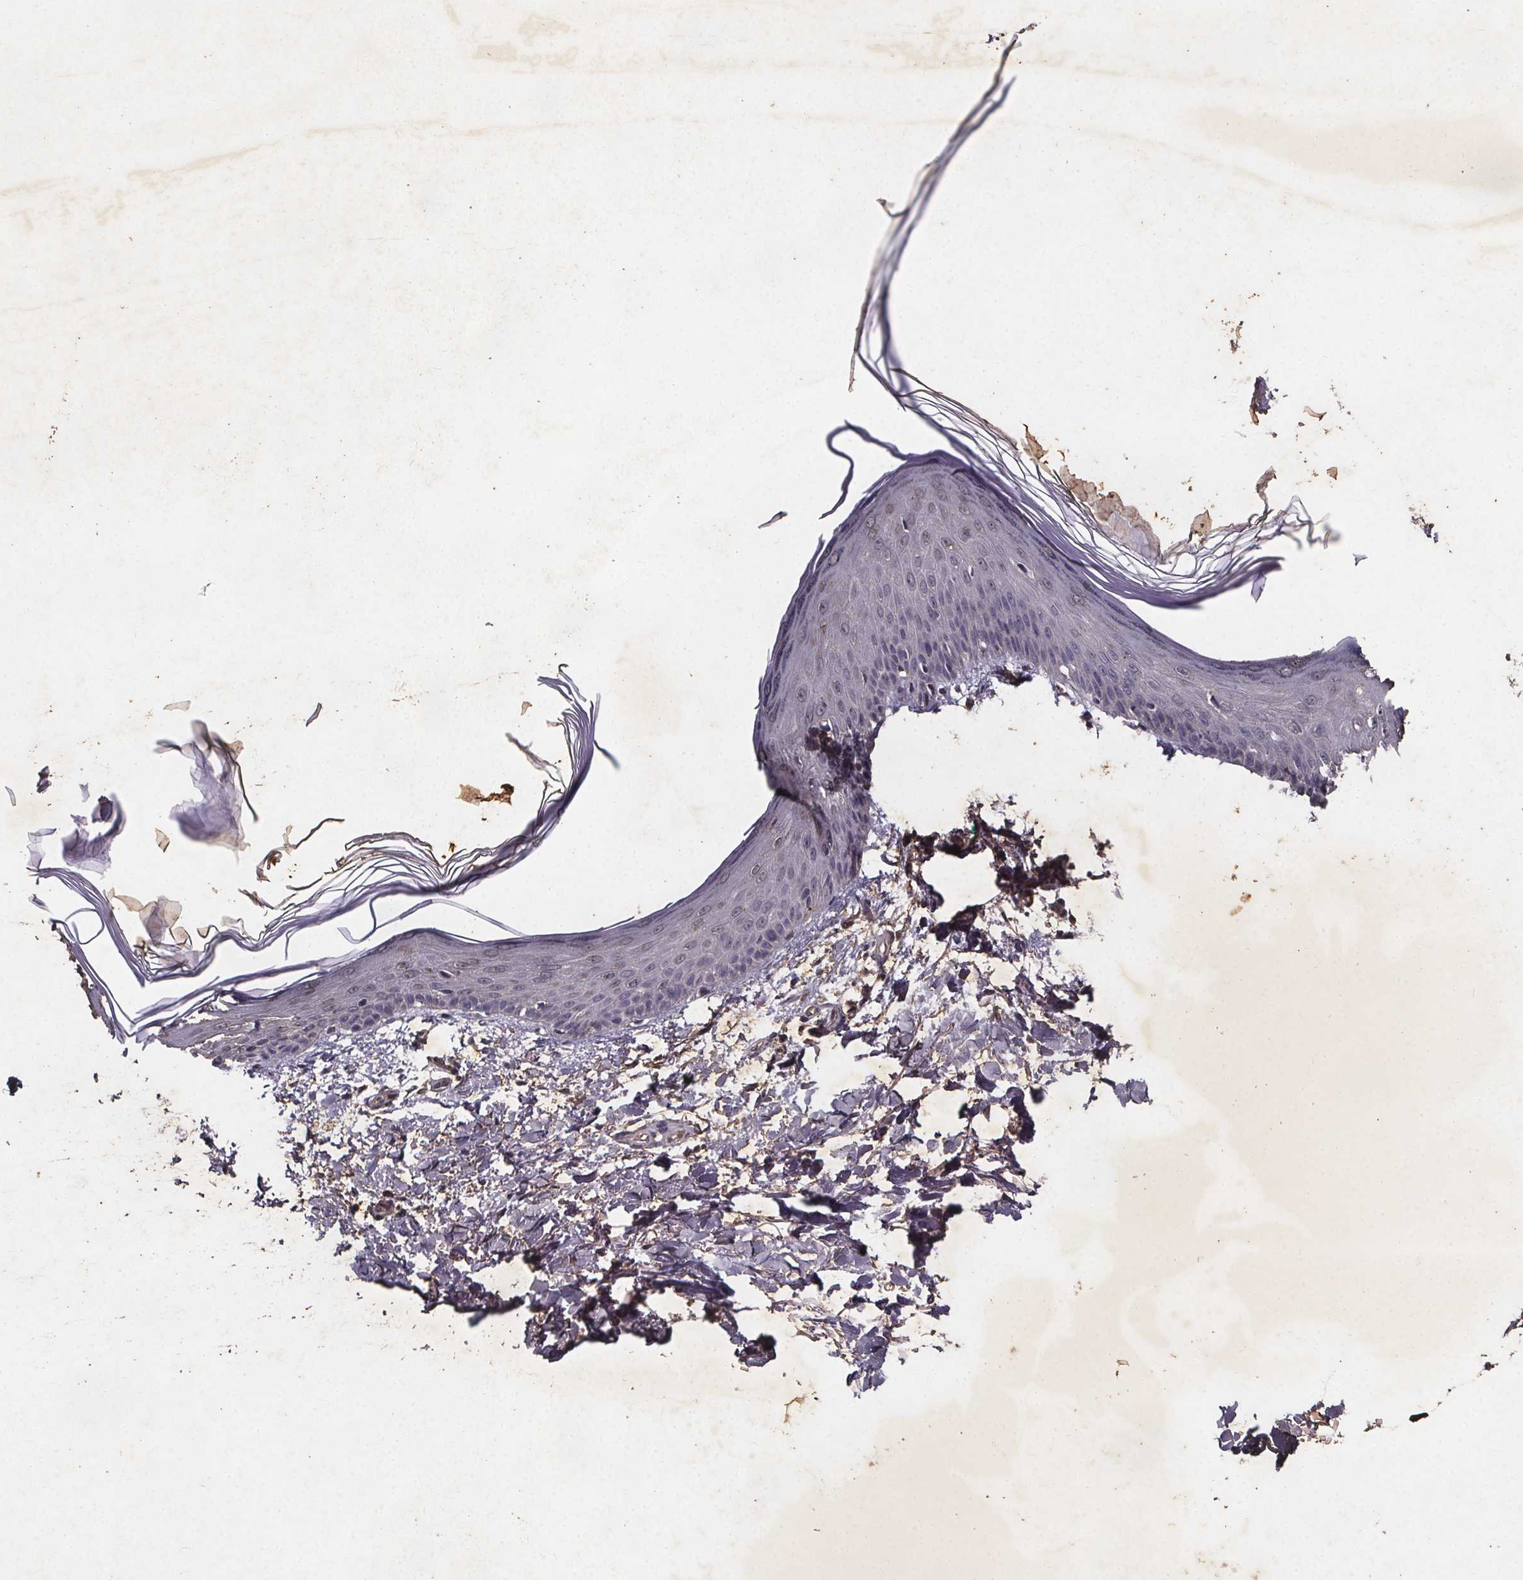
{"staining": {"intensity": "weak", "quantity": "<25%", "location": "cytoplasmic/membranous"}, "tissue": "skin", "cell_type": "Fibroblasts", "image_type": "normal", "snomed": [{"axis": "morphology", "description": "Normal tissue, NOS"}, {"axis": "topography", "description": "Skin"}], "caption": "This photomicrograph is of normal skin stained with immunohistochemistry (IHC) to label a protein in brown with the nuclei are counter-stained blue. There is no expression in fibroblasts.", "gene": "PIERCE2", "patient": {"sex": "female", "age": 62}}